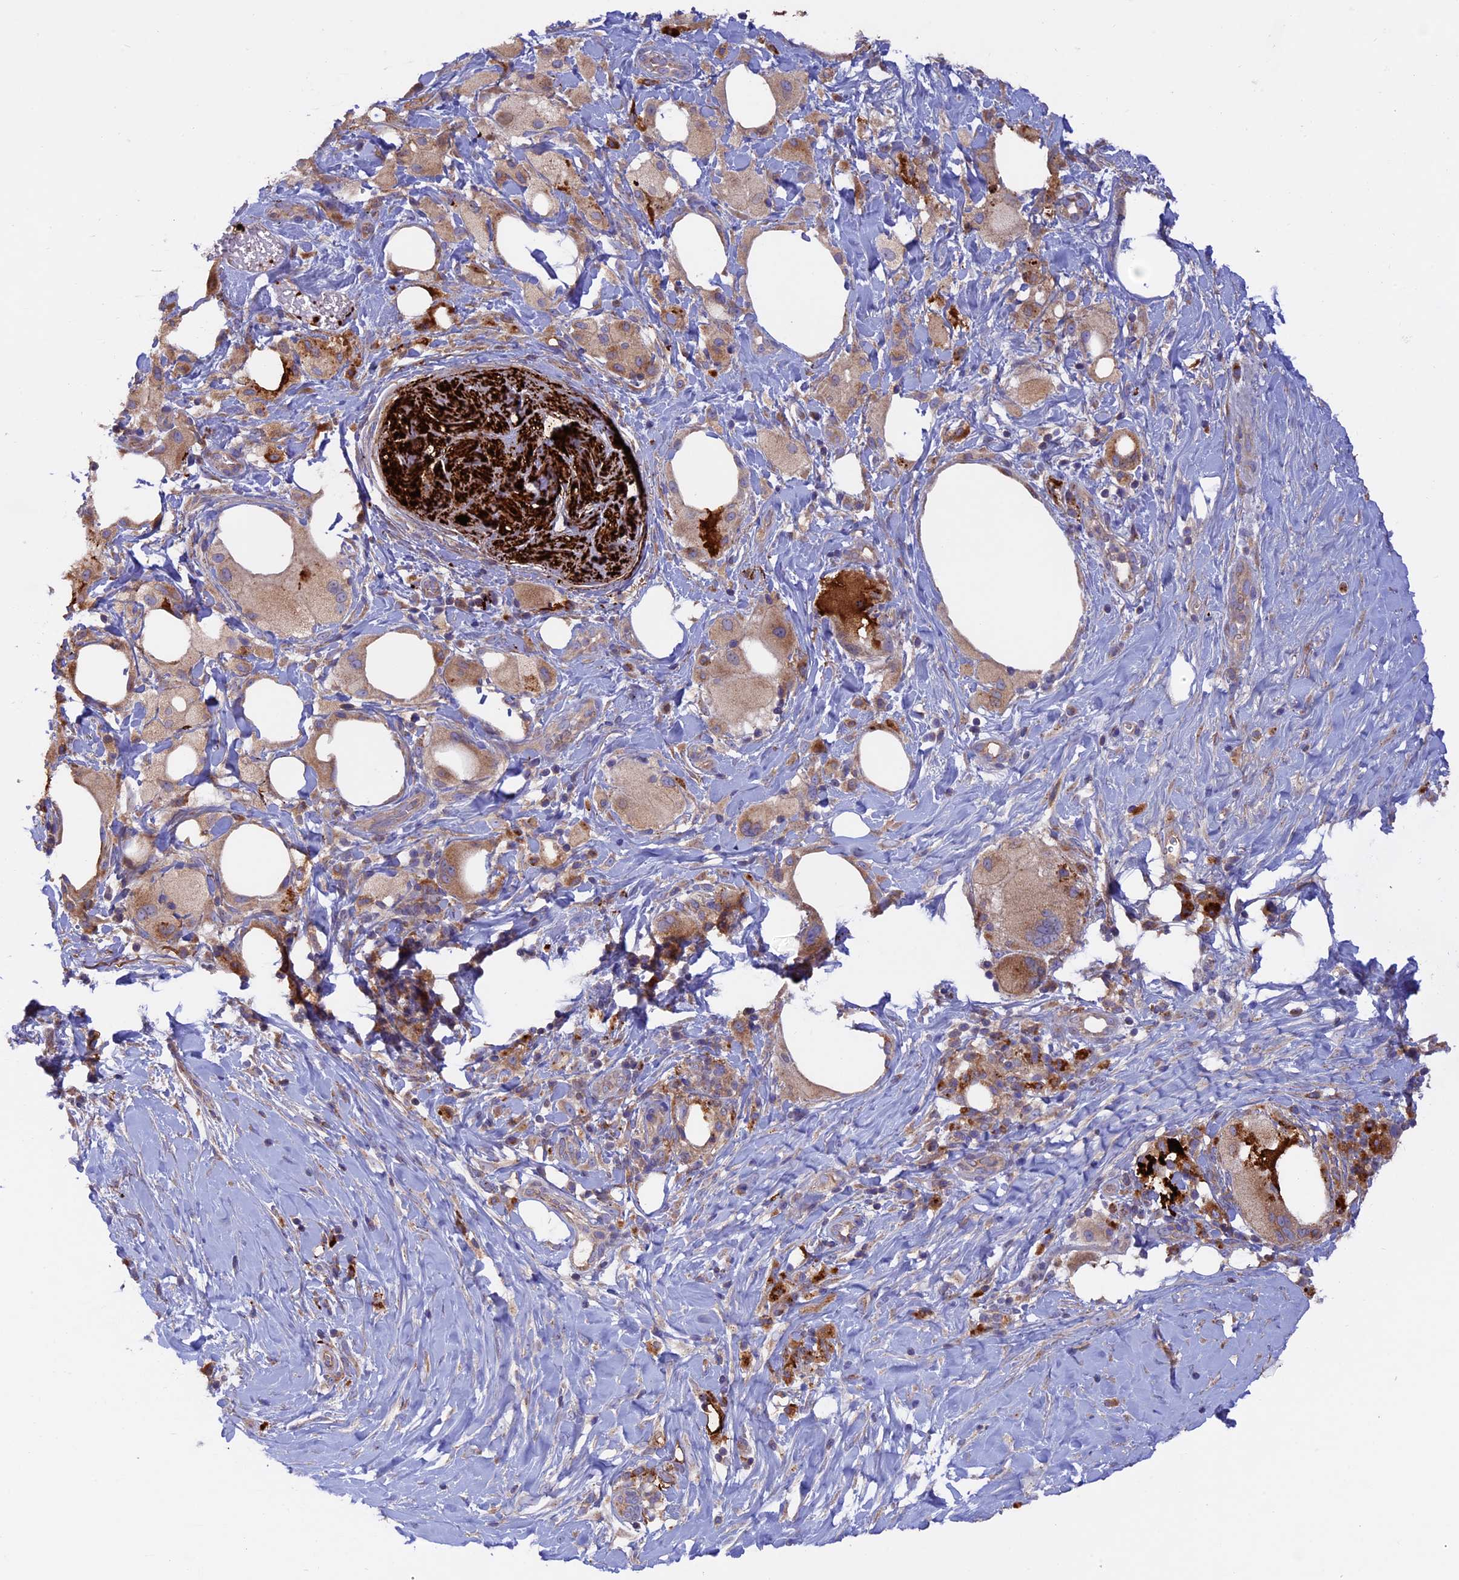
{"staining": {"intensity": "weak", "quantity": ">75%", "location": "cytoplasmic/membranous"}, "tissue": "pancreatic cancer", "cell_type": "Tumor cells", "image_type": "cancer", "snomed": [{"axis": "morphology", "description": "Adenocarcinoma, NOS"}, {"axis": "topography", "description": "Pancreas"}], "caption": "A low amount of weak cytoplasmic/membranous staining is appreciated in approximately >75% of tumor cells in adenocarcinoma (pancreatic) tissue.", "gene": "PTPN9", "patient": {"sex": "male", "age": 58}}